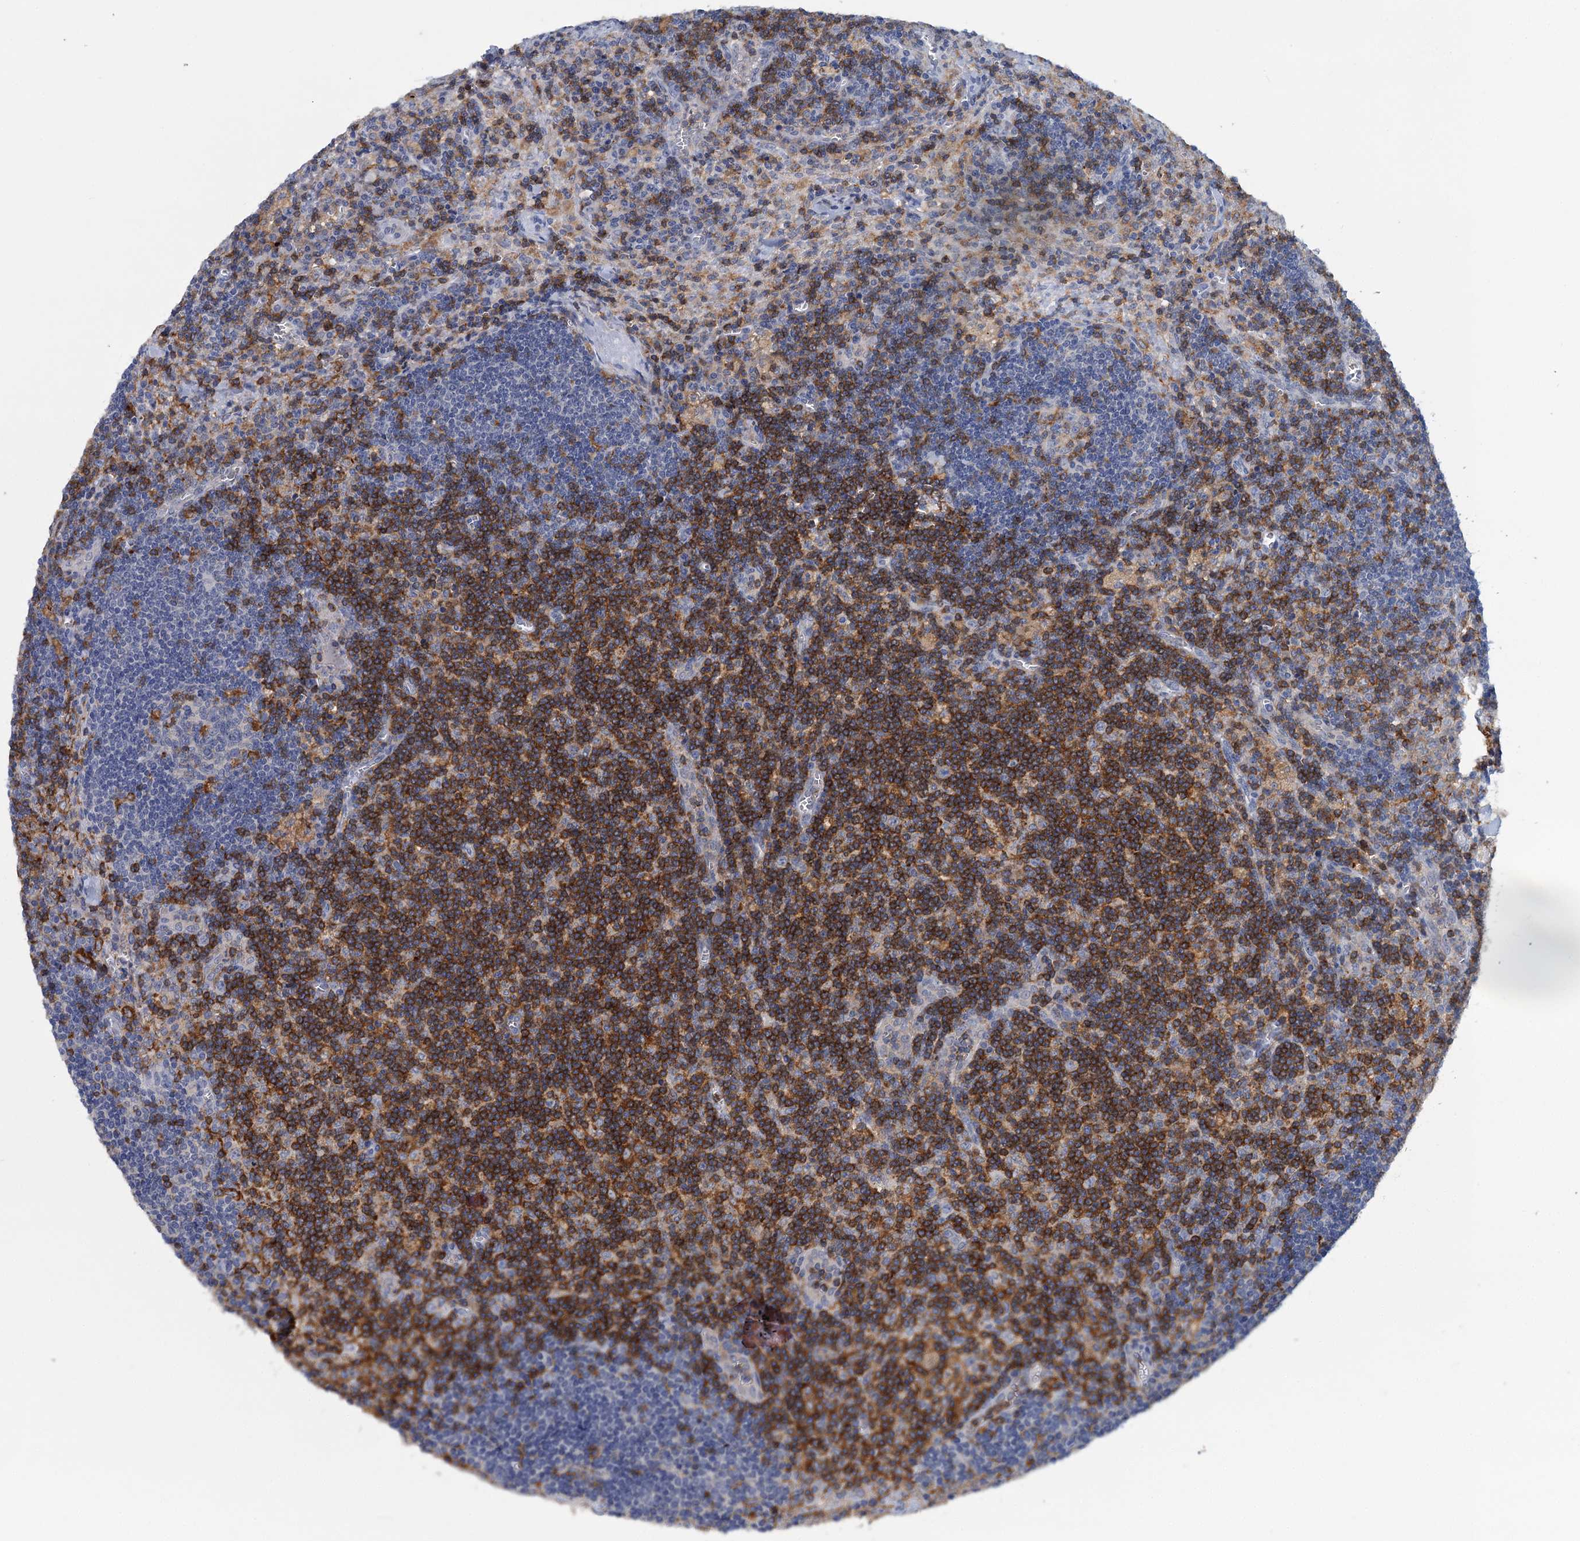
{"staining": {"intensity": "moderate", "quantity": "<25%", "location": "cytoplasmic/membranous"}, "tissue": "lymph node", "cell_type": "Germinal center cells", "image_type": "normal", "snomed": [{"axis": "morphology", "description": "Normal tissue, NOS"}, {"axis": "topography", "description": "Lymph node"}], "caption": "This histopathology image displays normal lymph node stained with immunohistochemistry (IHC) to label a protein in brown. The cytoplasmic/membranous of germinal center cells show moderate positivity for the protein. Nuclei are counter-stained blue.", "gene": "FGFR2", "patient": {"sex": "male", "age": 58}}